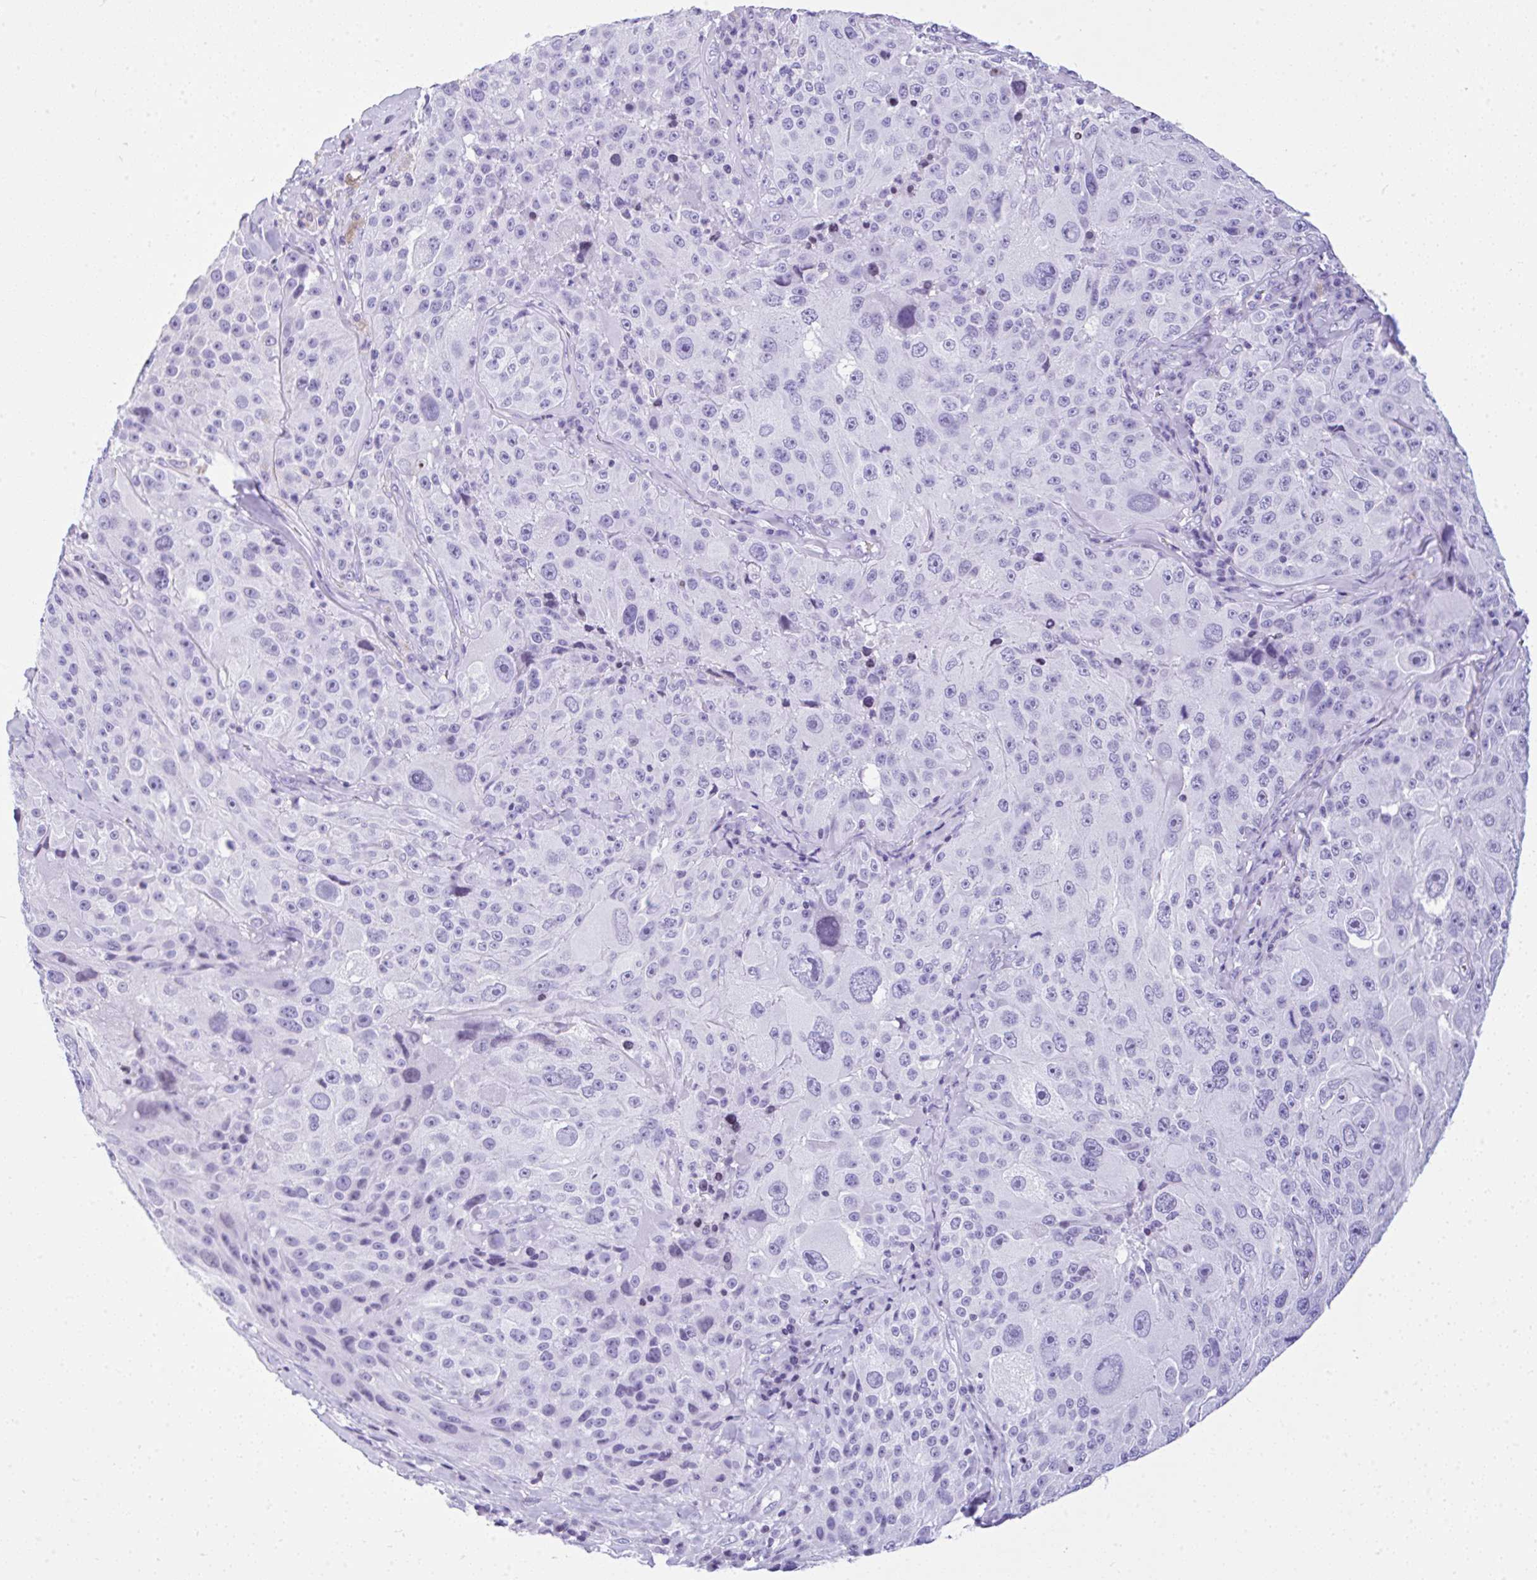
{"staining": {"intensity": "negative", "quantity": "none", "location": "none"}, "tissue": "melanoma", "cell_type": "Tumor cells", "image_type": "cancer", "snomed": [{"axis": "morphology", "description": "Malignant melanoma, Metastatic site"}, {"axis": "topography", "description": "Lymph node"}], "caption": "Protein analysis of malignant melanoma (metastatic site) demonstrates no significant positivity in tumor cells.", "gene": "KRT27", "patient": {"sex": "male", "age": 62}}